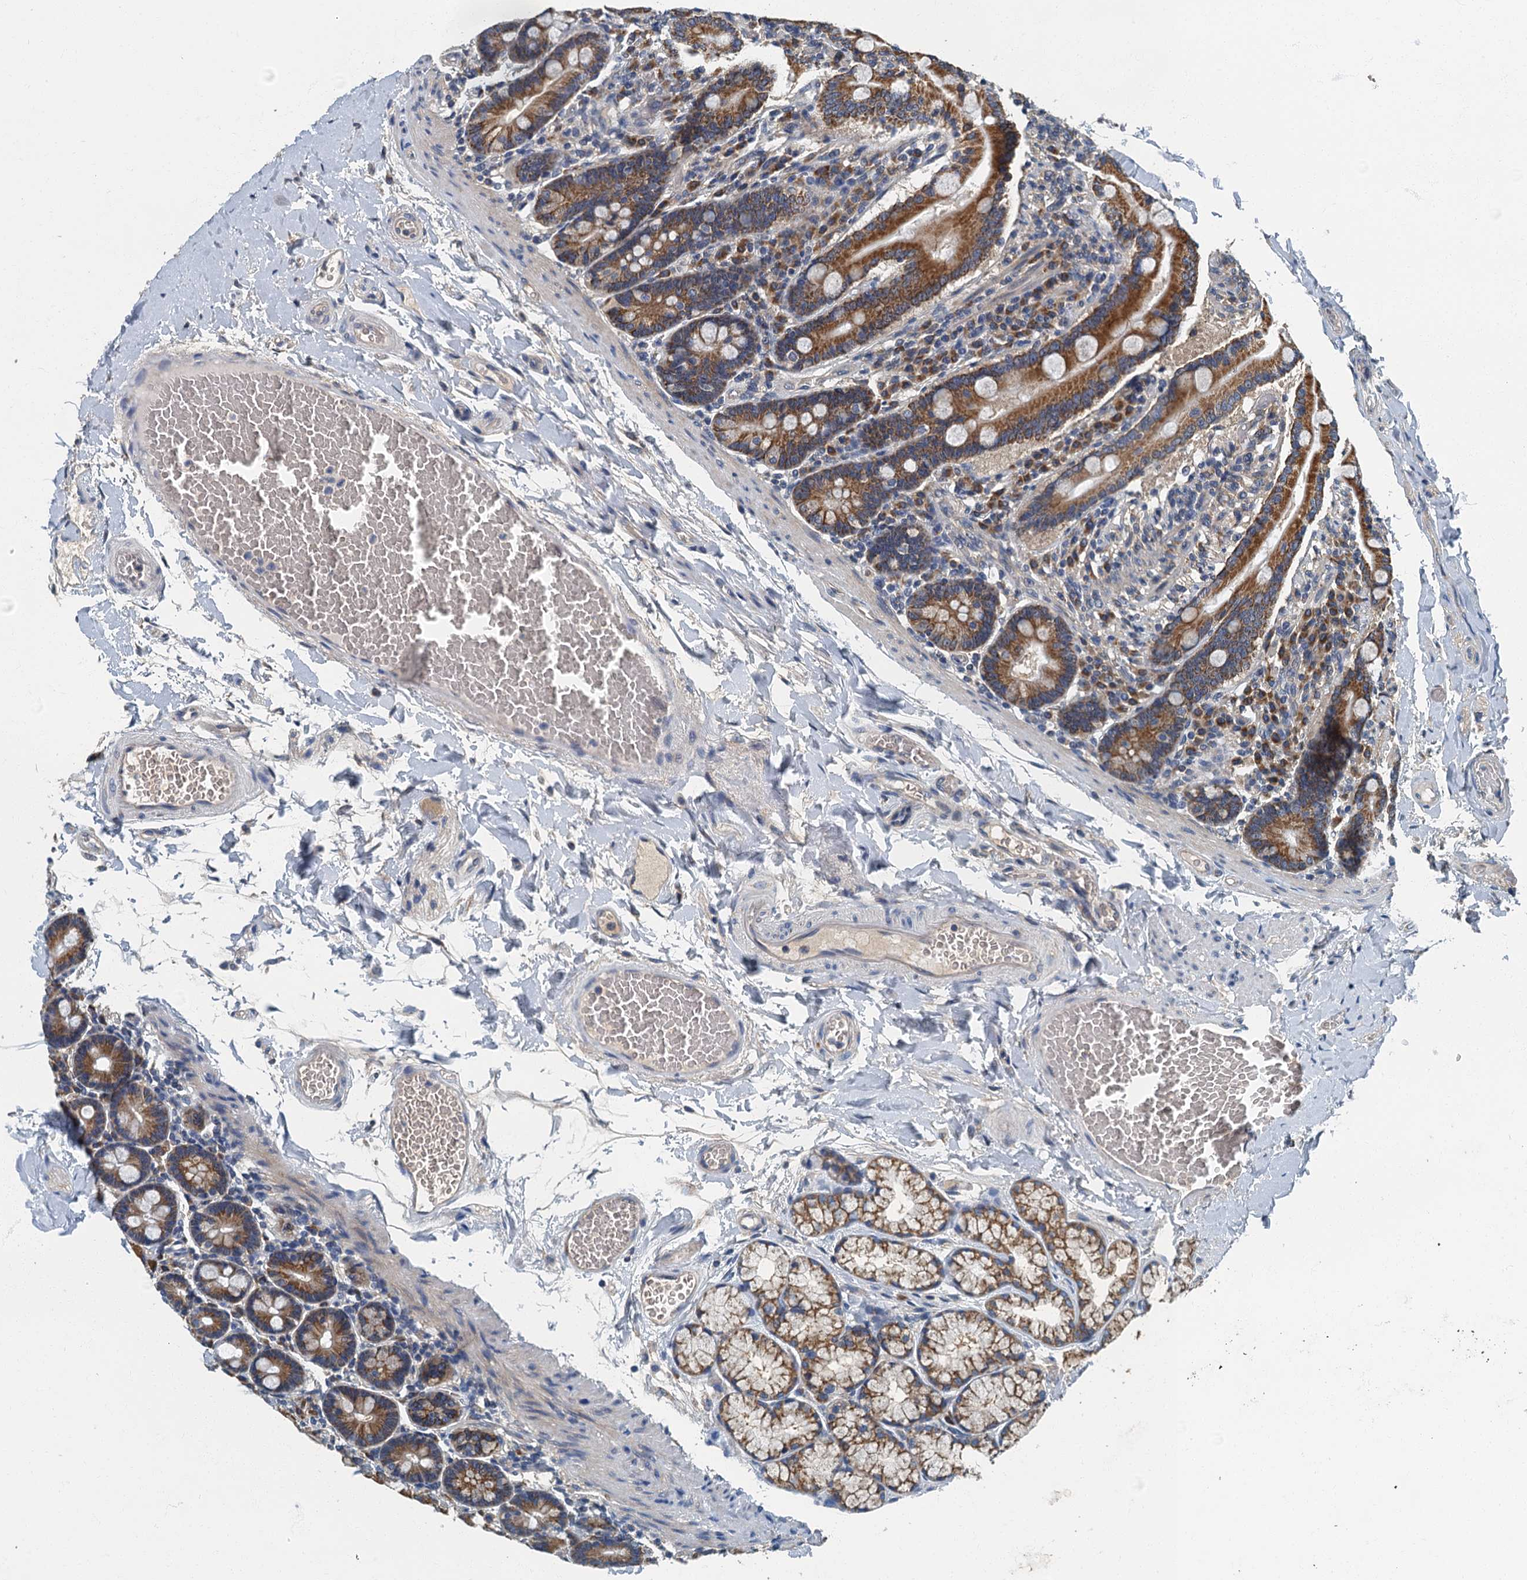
{"staining": {"intensity": "strong", "quantity": ">75%", "location": "cytoplasmic/membranous"}, "tissue": "duodenum", "cell_type": "Glandular cells", "image_type": "normal", "snomed": [{"axis": "morphology", "description": "Normal tissue, NOS"}, {"axis": "topography", "description": "Duodenum"}], "caption": "Normal duodenum exhibits strong cytoplasmic/membranous positivity in approximately >75% of glandular cells, visualized by immunohistochemistry.", "gene": "DDX49", "patient": {"sex": "male", "age": 54}}